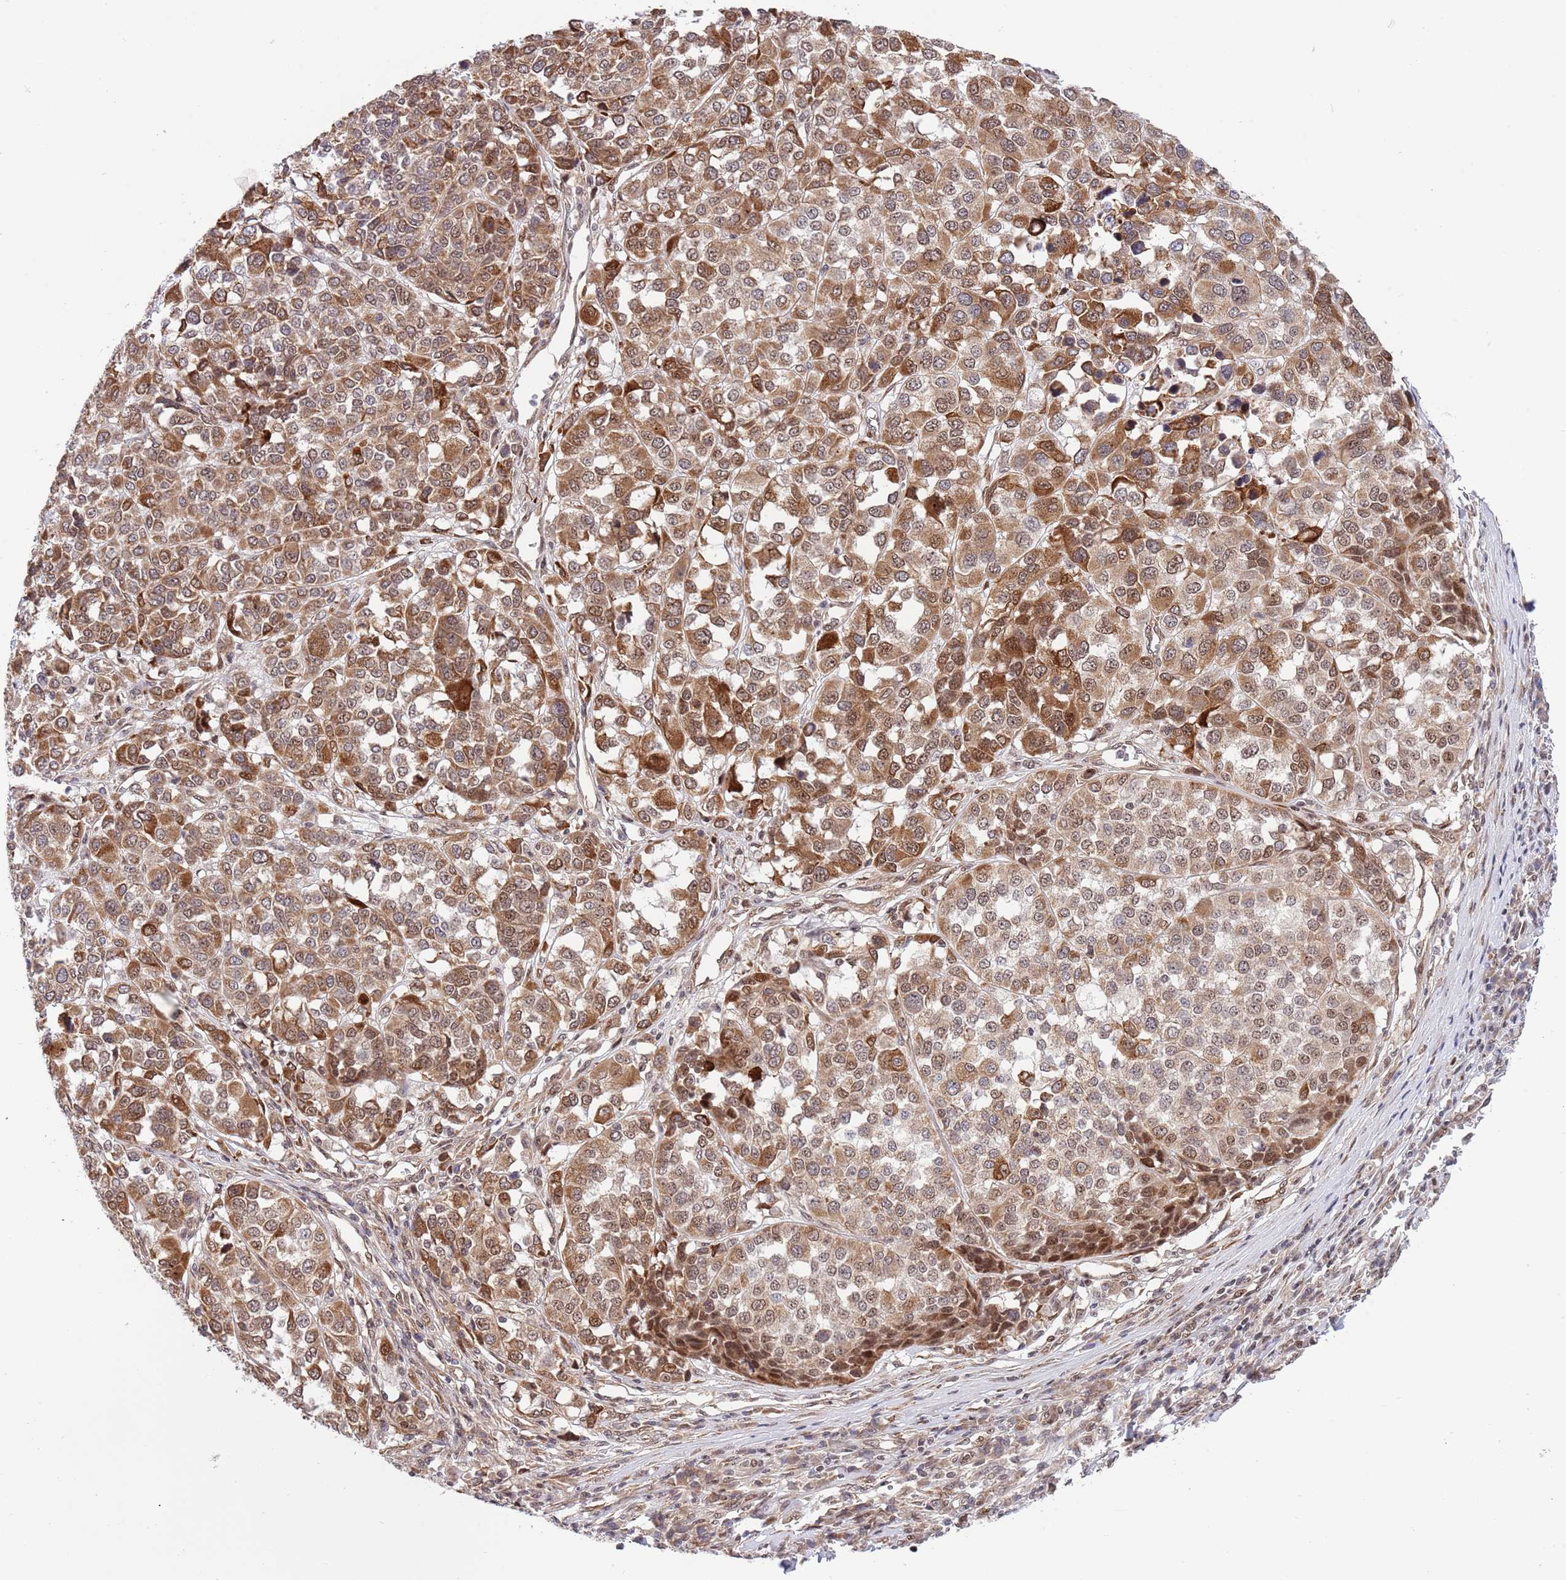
{"staining": {"intensity": "moderate", "quantity": ">75%", "location": "cytoplasmic/membranous,nuclear"}, "tissue": "melanoma", "cell_type": "Tumor cells", "image_type": "cancer", "snomed": [{"axis": "morphology", "description": "Malignant melanoma, Metastatic site"}, {"axis": "topography", "description": "Lymph node"}], "caption": "Immunohistochemistry (IHC) micrograph of neoplastic tissue: human malignant melanoma (metastatic site) stained using immunohistochemistry (IHC) exhibits medium levels of moderate protein expression localized specifically in the cytoplasmic/membranous and nuclear of tumor cells, appearing as a cytoplasmic/membranous and nuclear brown color.", "gene": "TBX10", "patient": {"sex": "male", "age": 44}}